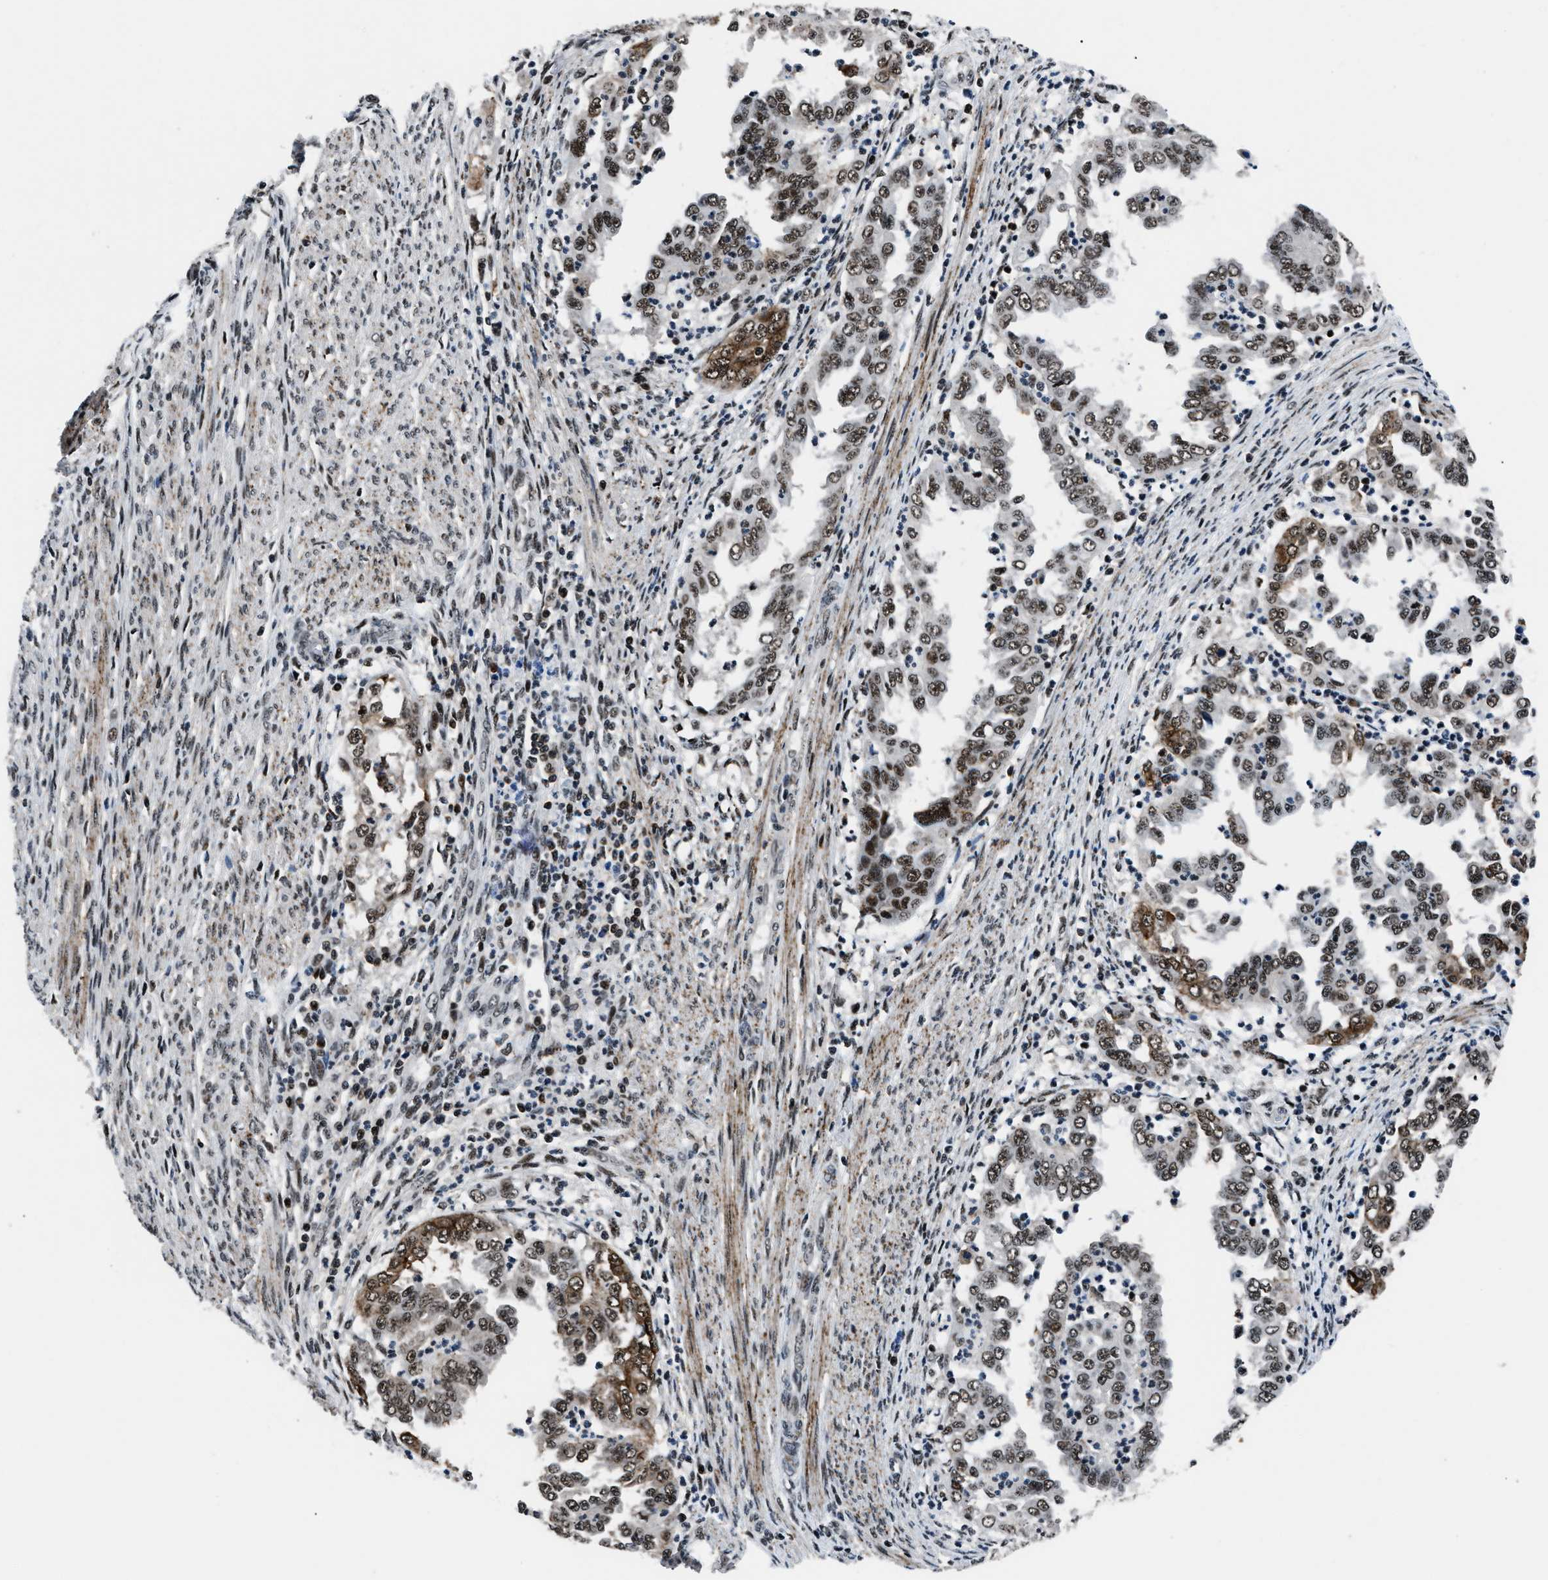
{"staining": {"intensity": "strong", "quantity": ">75%", "location": "nuclear"}, "tissue": "endometrial cancer", "cell_type": "Tumor cells", "image_type": "cancer", "snomed": [{"axis": "morphology", "description": "Adenocarcinoma, NOS"}, {"axis": "topography", "description": "Endometrium"}], "caption": "Immunohistochemical staining of adenocarcinoma (endometrial) reveals high levels of strong nuclear staining in about >75% of tumor cells.", "gene": "SMARCB1", "patient": {"sex": "female", "age": 85}}